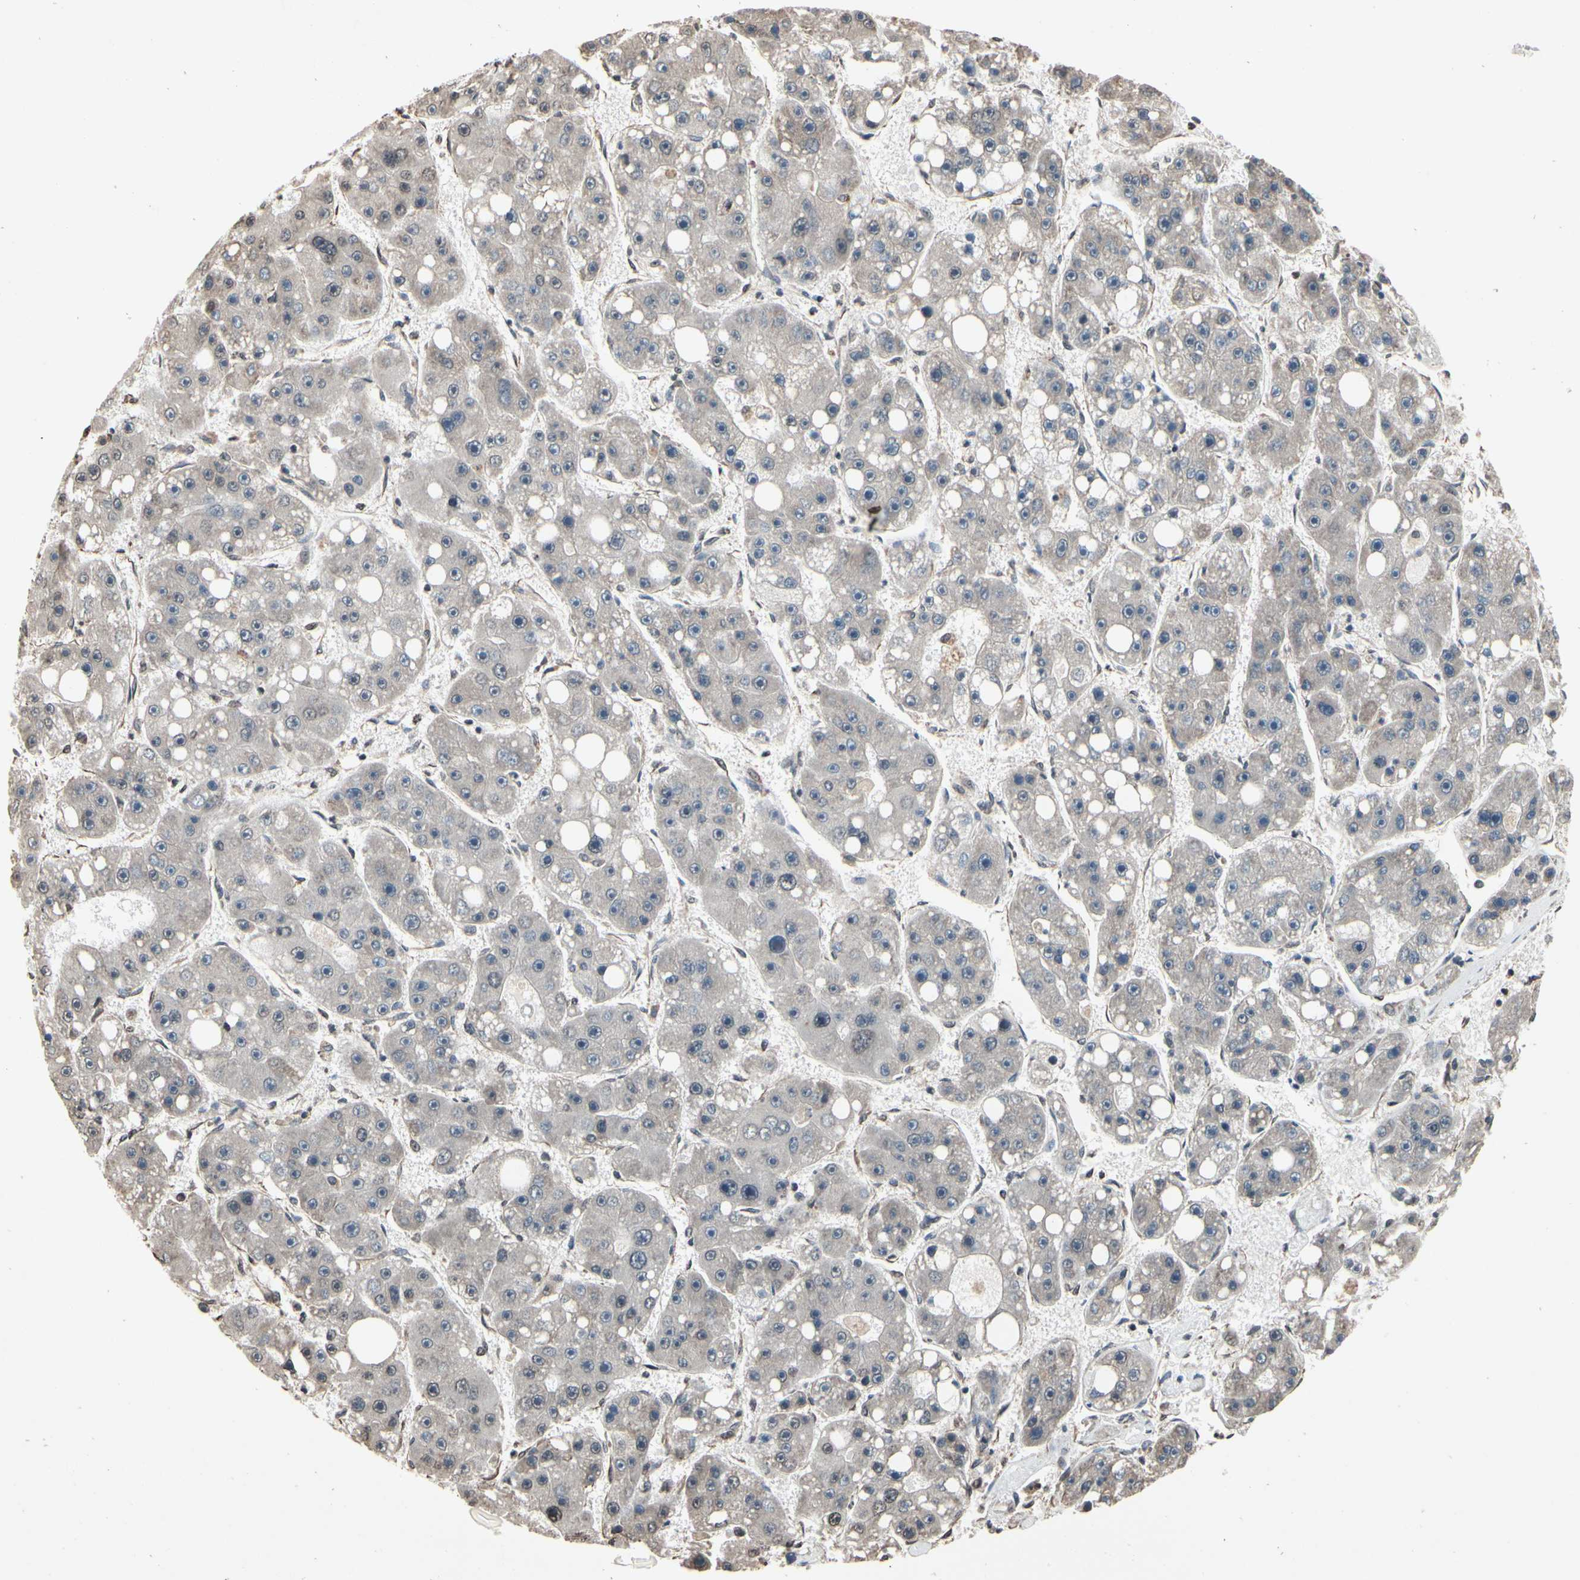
{"staining": {"intensity": "negative", "quantity": "none", "location": "none"}, "tissue": "liver cancer", "cell_type": "Tumor cells", "image_type": "cancer", "snomed": [{"axis": "morphology", "description": "Carcinoma, Hepatocellular, NOS"}, {"axis": "topography", "description": "Liver"}], "caption": "This is an immunohistochemistry (IHC) histopathology image of human liver cancer. There is no expression in tumor cells.", "gene": "HIPK2", "patient": {"sex": "female", "age": 61}}